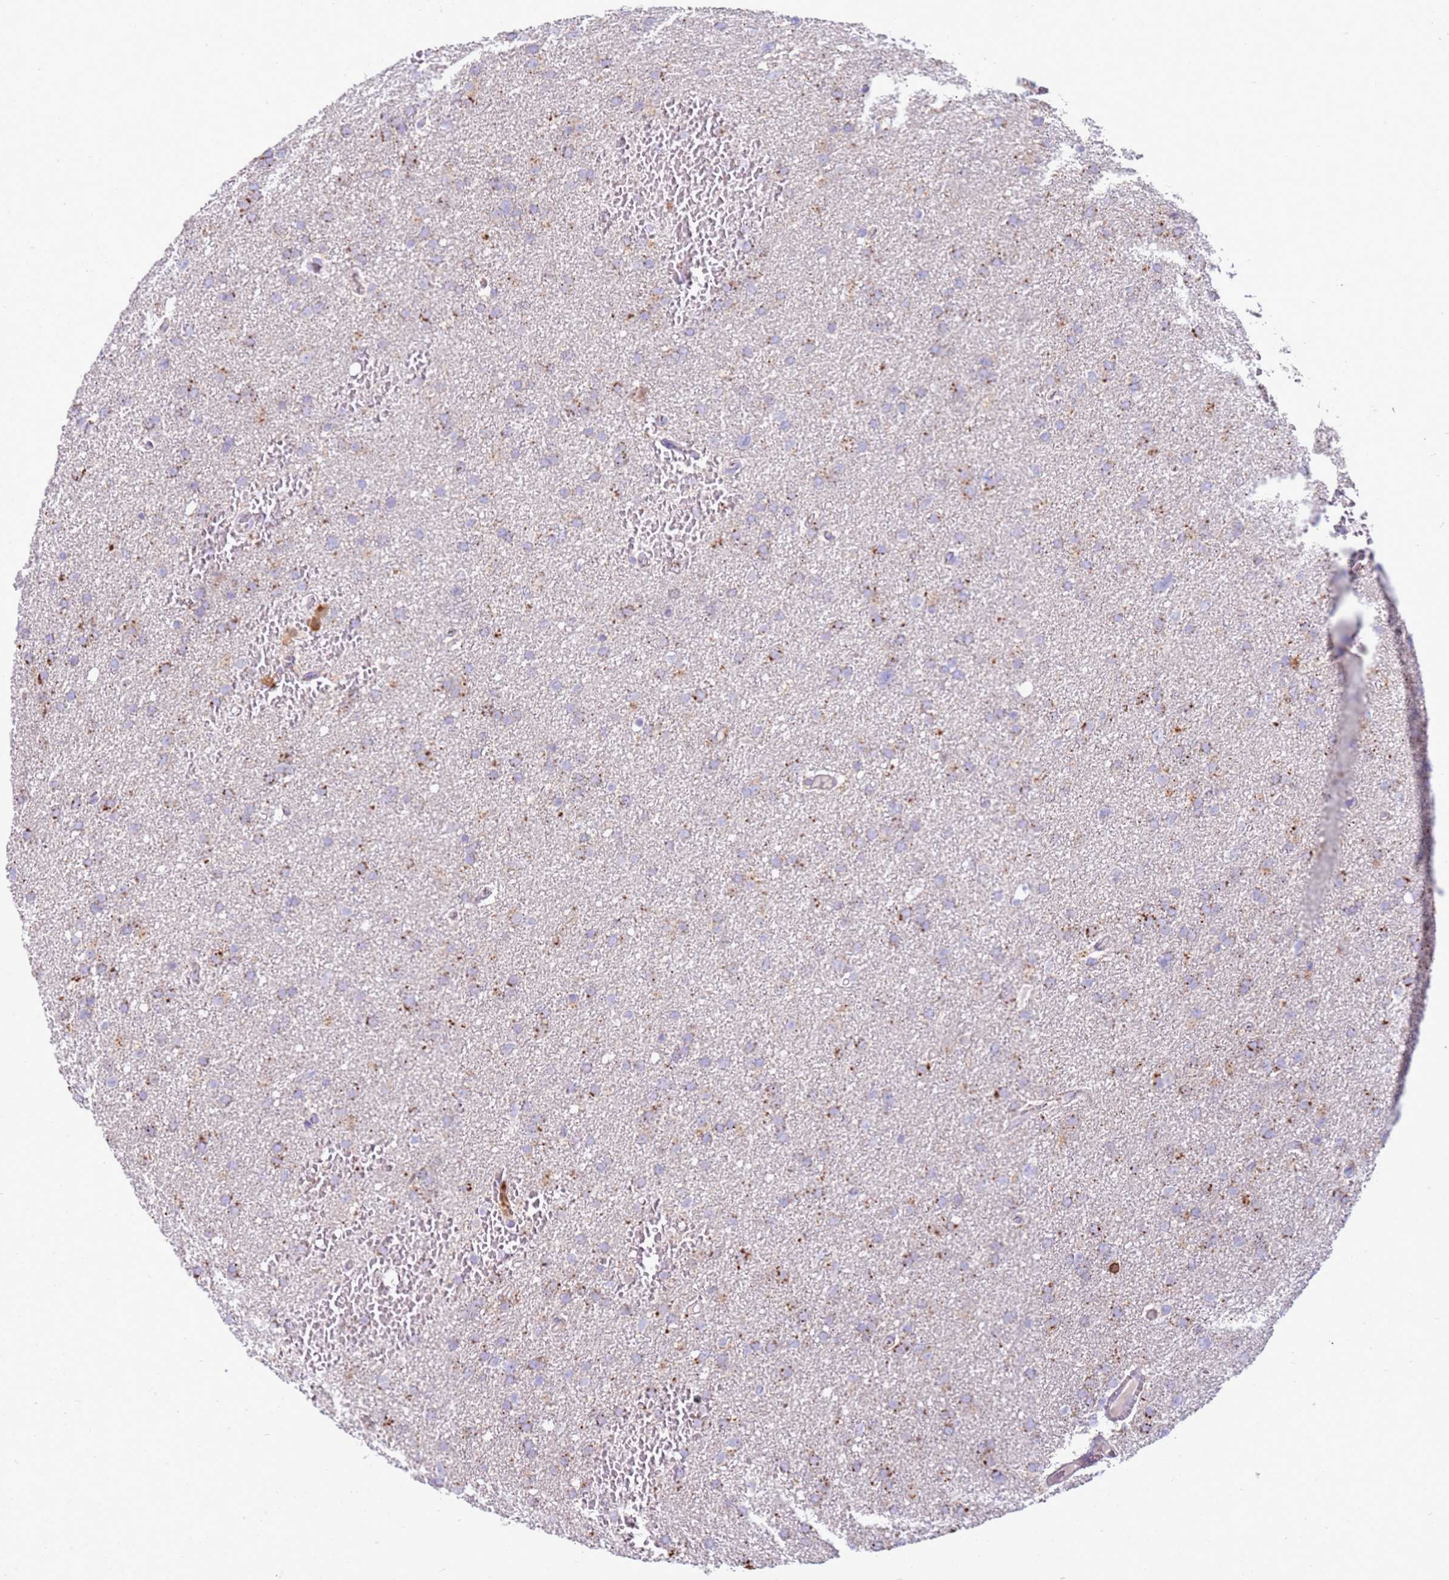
{"staining": {"intensity": "strong", "quantity": "<25%", "location": "cytoplasmic/membranous"}, "tissue": "glioma", "cell_type": "Tumor cells", "image_type": "cancer", "snomed": [{"axis": "morphology", "description": "Glioma, malignant, High grade"}, {"axis": "topography", "description": "Cerebral cortex"}], "caption": "Glioma was stained to show a protein in brown. There is medium levels of strong cytoplasmic/membranous positivity in approximately <25% of tumor cells. (brown staining indicates protein expression, while blue staining denotes nuclei).", "gene": "TTPAL", "patient": {"sex": "female", "age": 36}}